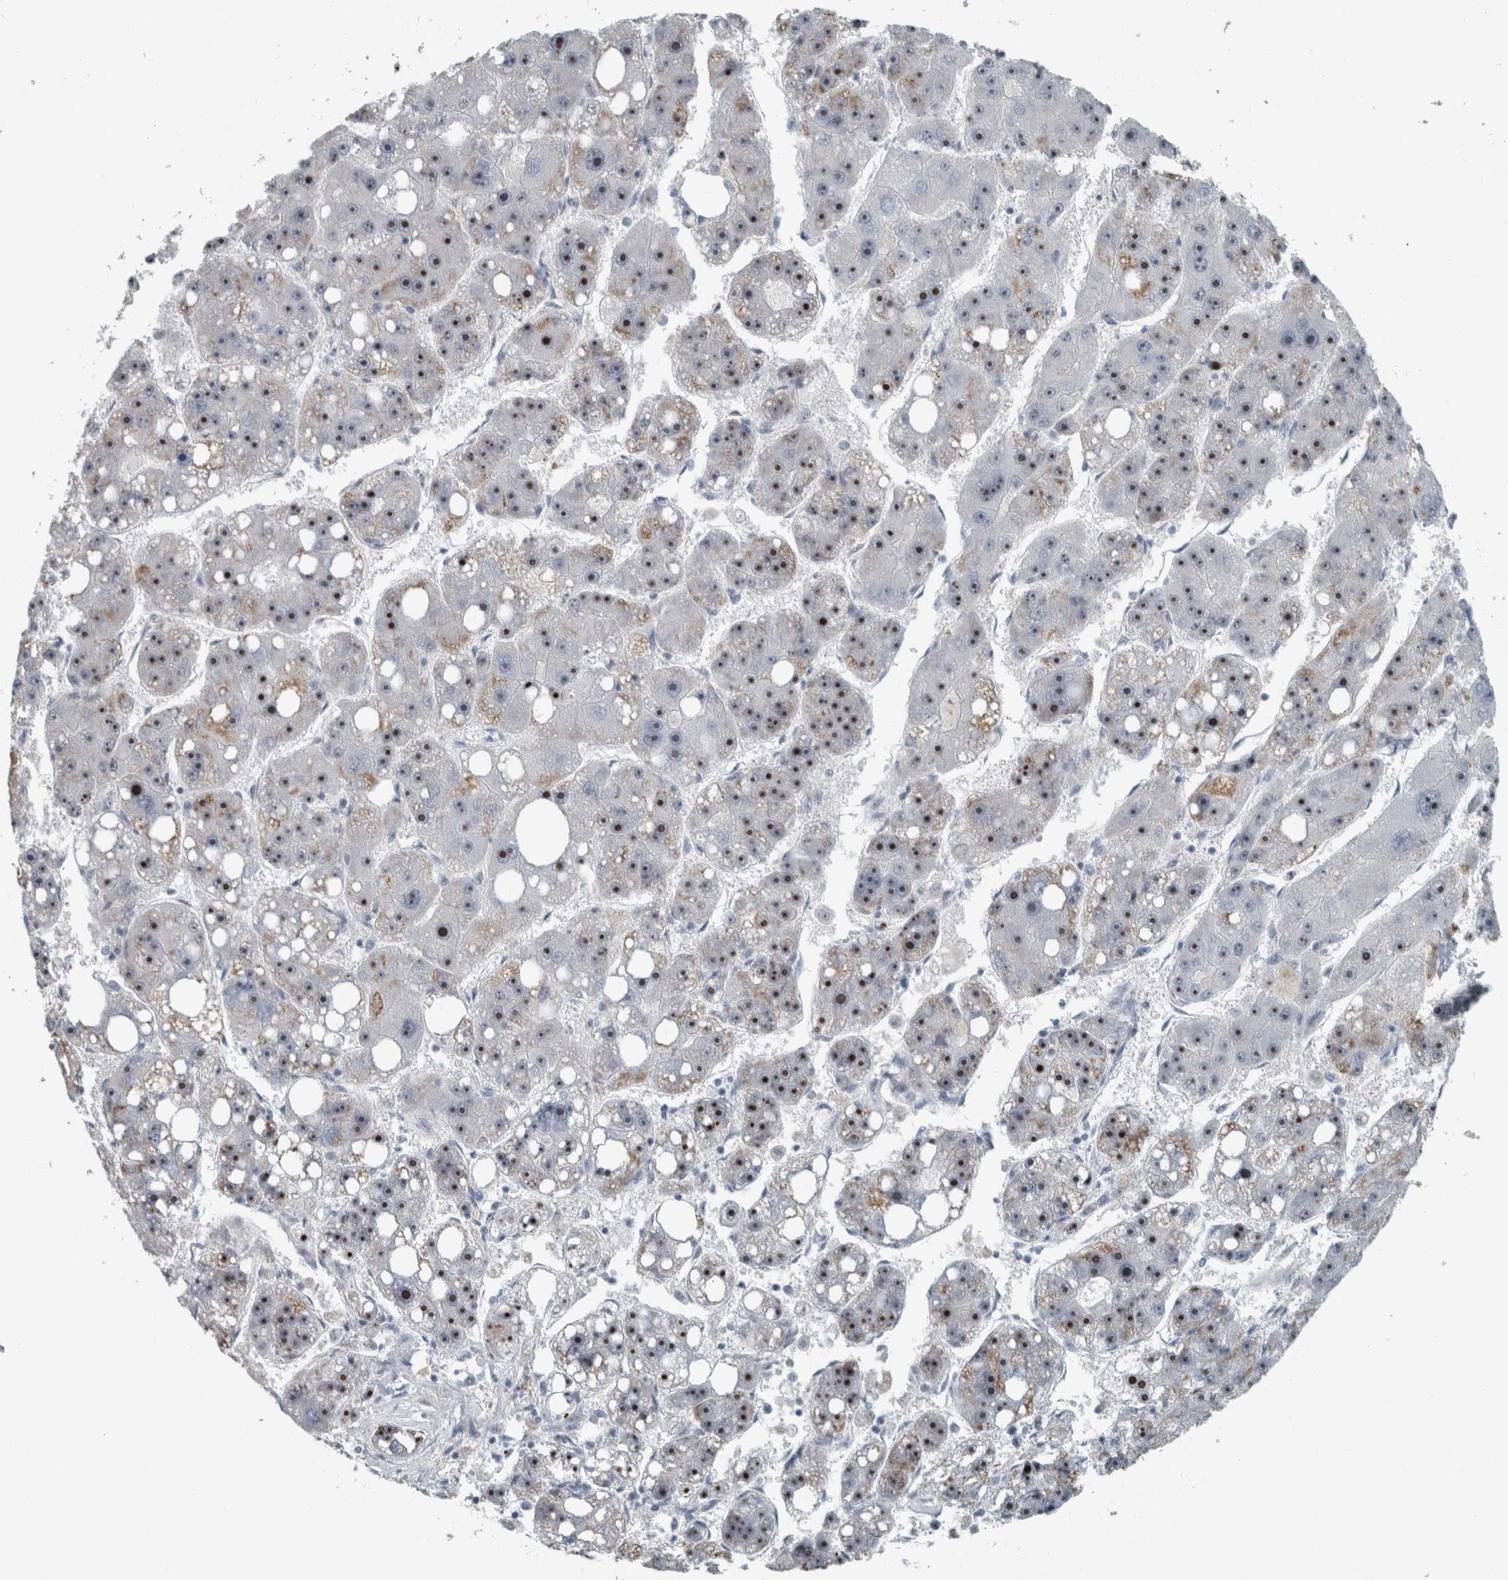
{"staining": {"intensity": "moderate", "quantity": ">75%", "location": "nuclear"}, "tissue": "liver cancer", "cell_type": "Tumor cells", "image_type": "cancer", "snomed": [{"axis": "morphology", "description": "Carcinoma, Hepatocellular, NOS"}, {"axis": "topography", "description": "Liver"}], "caption": "Tumor cells show medium levels of moderate nuclear expression in approximately >75% of cells in hepatocellular carcinoma (liver).", "gene": "UTP6", "patient": {"sex": "female", "age": 61}}